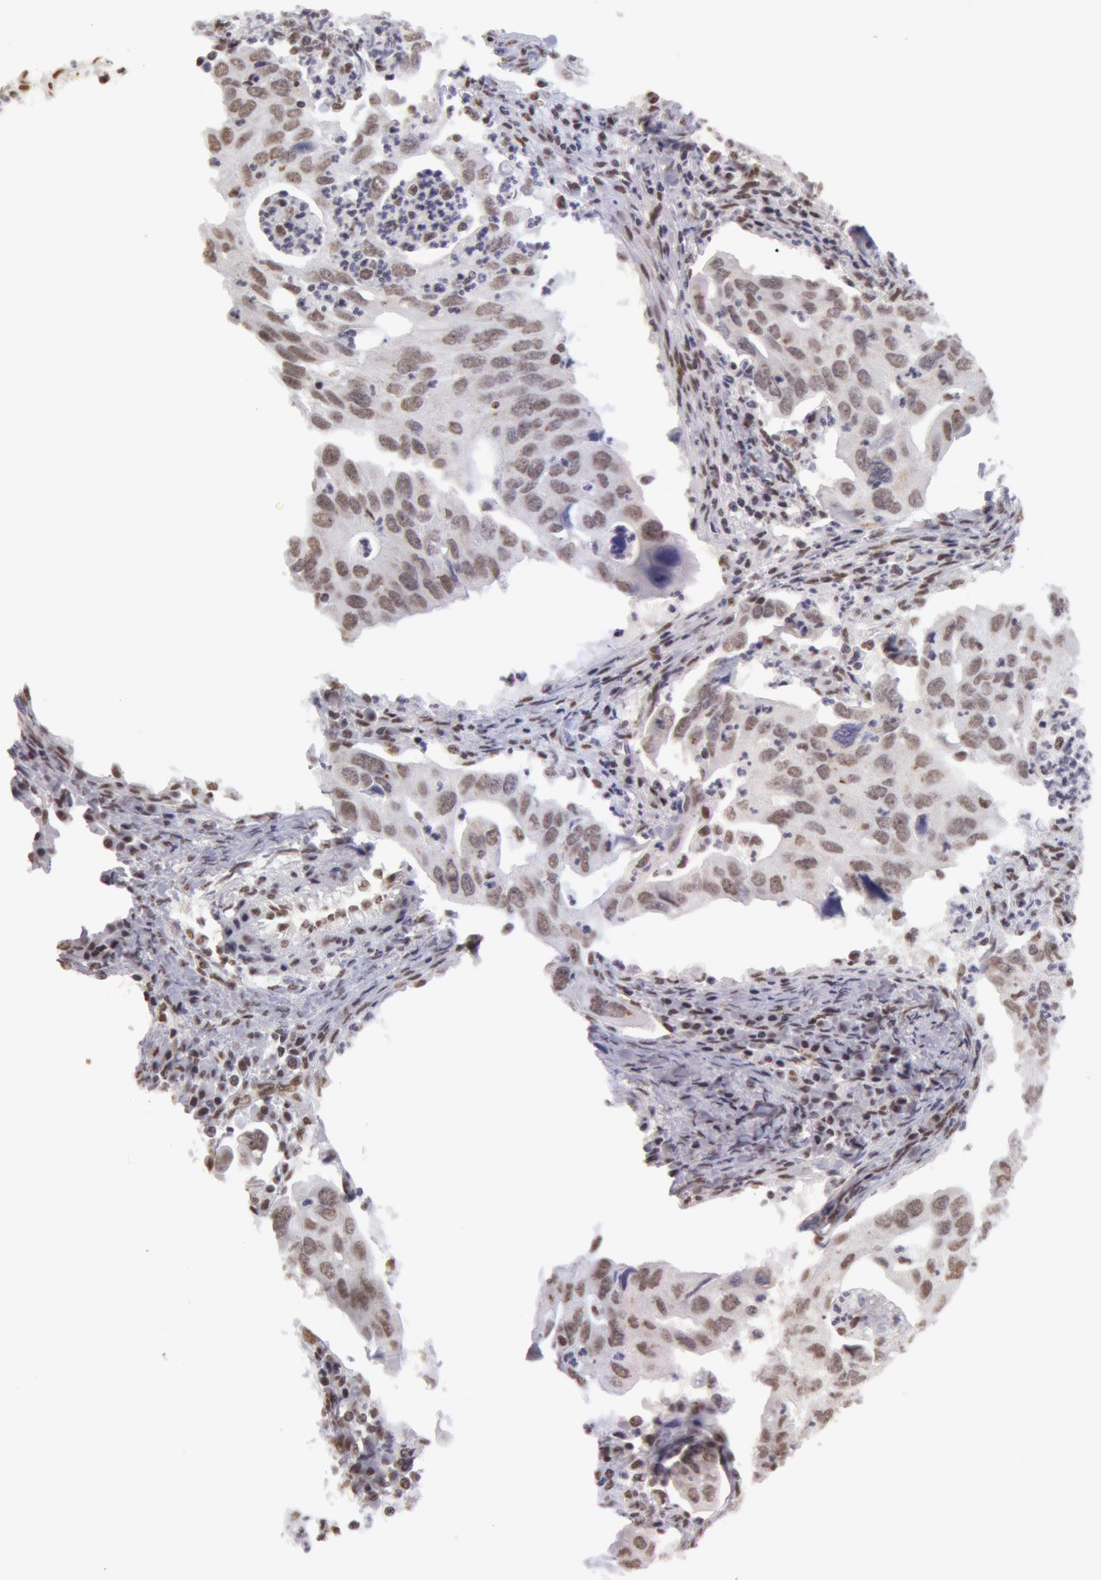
{"staining": {"intensity": "weak", "quantity": "25%-75%", "location": "nuclear"}, "tissue": "lung cancer", "cell_type": "Tumor cells", "image_type": "cancer", "snomed": [{"axis": "morphology", "description": "Adenocarcinoma, NOS"}, {"axis": "topography", "description": "Lung"}], "caption": "Protein staining of adenocarcinoma (lung) tissue demonstrates weak nuclear staining in about 25%-75% of tumor cells.", "gene": "VRTN", "patient": {"sex": "male", "age": 48}}